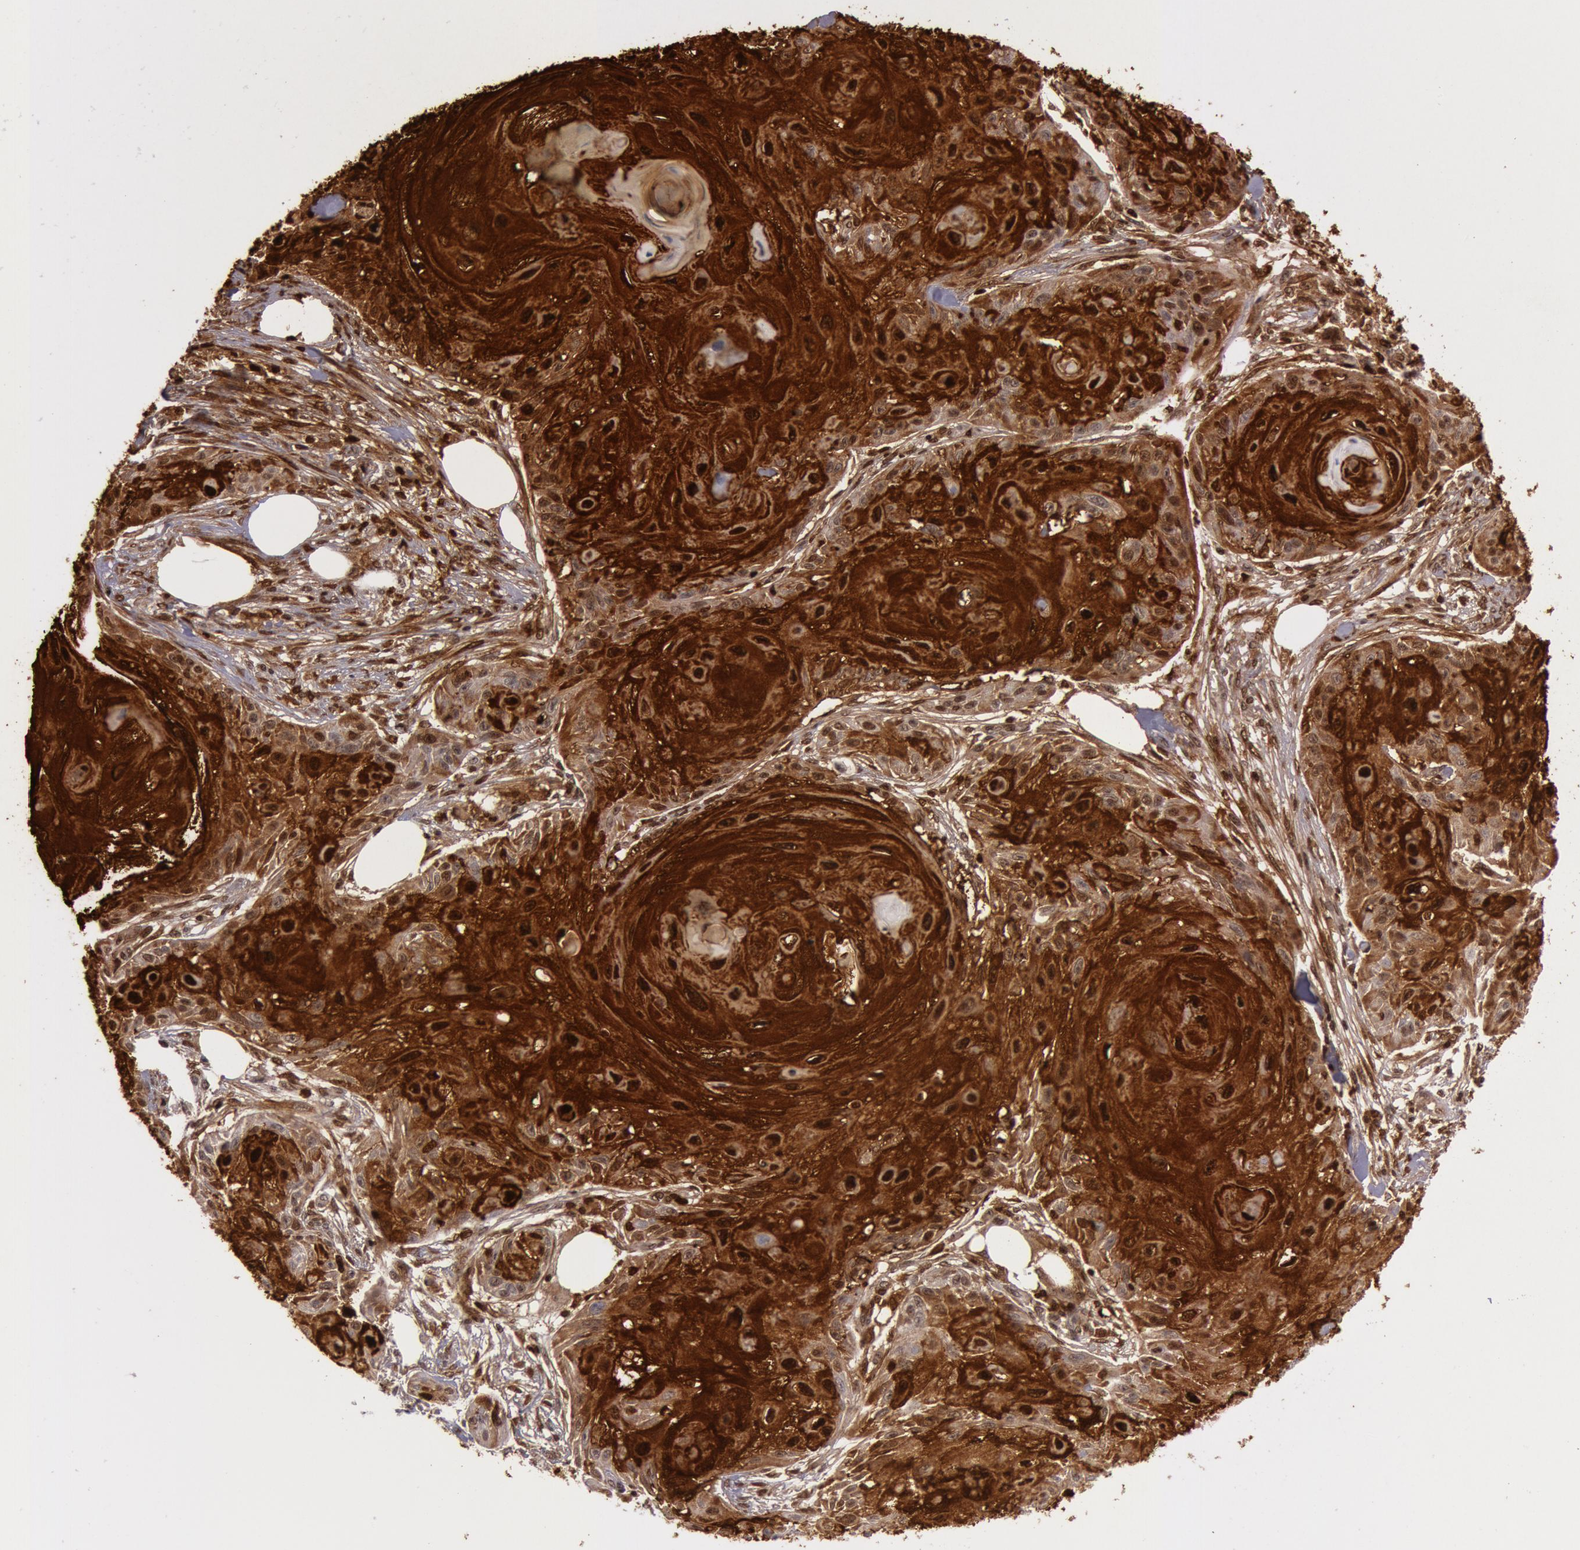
{"staining": {"intensity": "strong", "quantity": ">75%", "location": "cytoplasmic/membranous,nuclear"}, "tissue": "skin cancer", "cell_type": "Tumor cells", "image_type": "cancer", "snomed": [{"axis": "morphology", "description": "Squamous cell carcinoma, NOS"}, {"axis": "topography", "description": "Skin"}], "caption": "Brown immunohistochemical staining in skin cancer (squamous cell carcinoma) displays strong cytoplasmic/membranous and nuclear staining in about >75% of tumor cells.", "gene": "S100A7", "patient": {"sex": "female", "age": 88}}